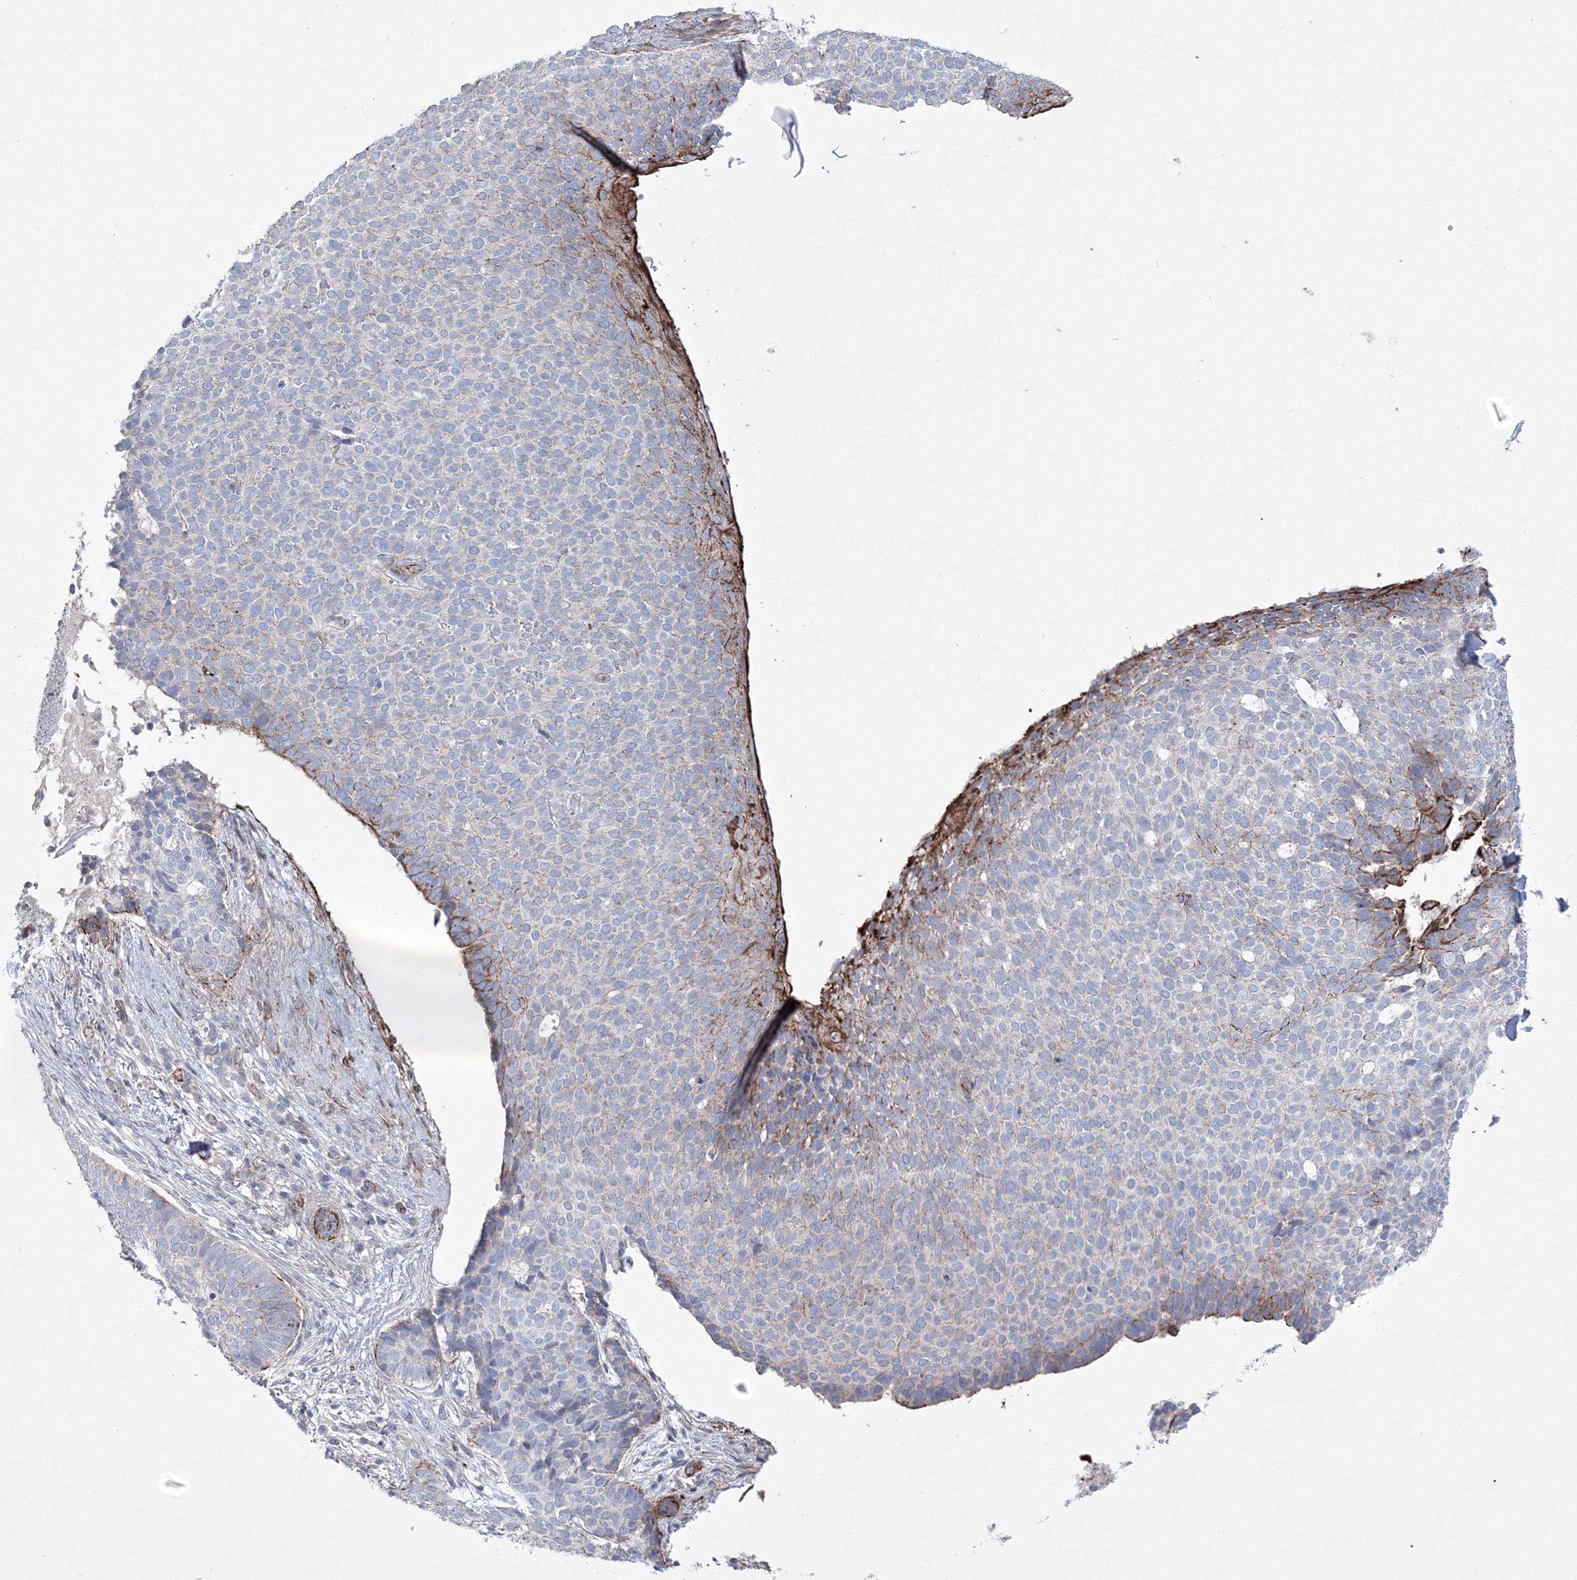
{"staining": {"intensity": "negative", "quantity": "none", "location": "none"}, "tissue": "skin cancer", "cell_type": "Tumor cells", "image_type": "cancer", "snomed": [{"axis": "morphology", "description": "Normal tissue, NOS"}, {"axis": "morphology", "description": "Basal cell carcinoma"}, {"axis": "topography", "description": "Skin"}], "caption": "Tumor cells are negative for brown protein staining in skin basal cell carcinoma.", "gene": "GPR82", "patient": {"sex": "male", "age": 50}}